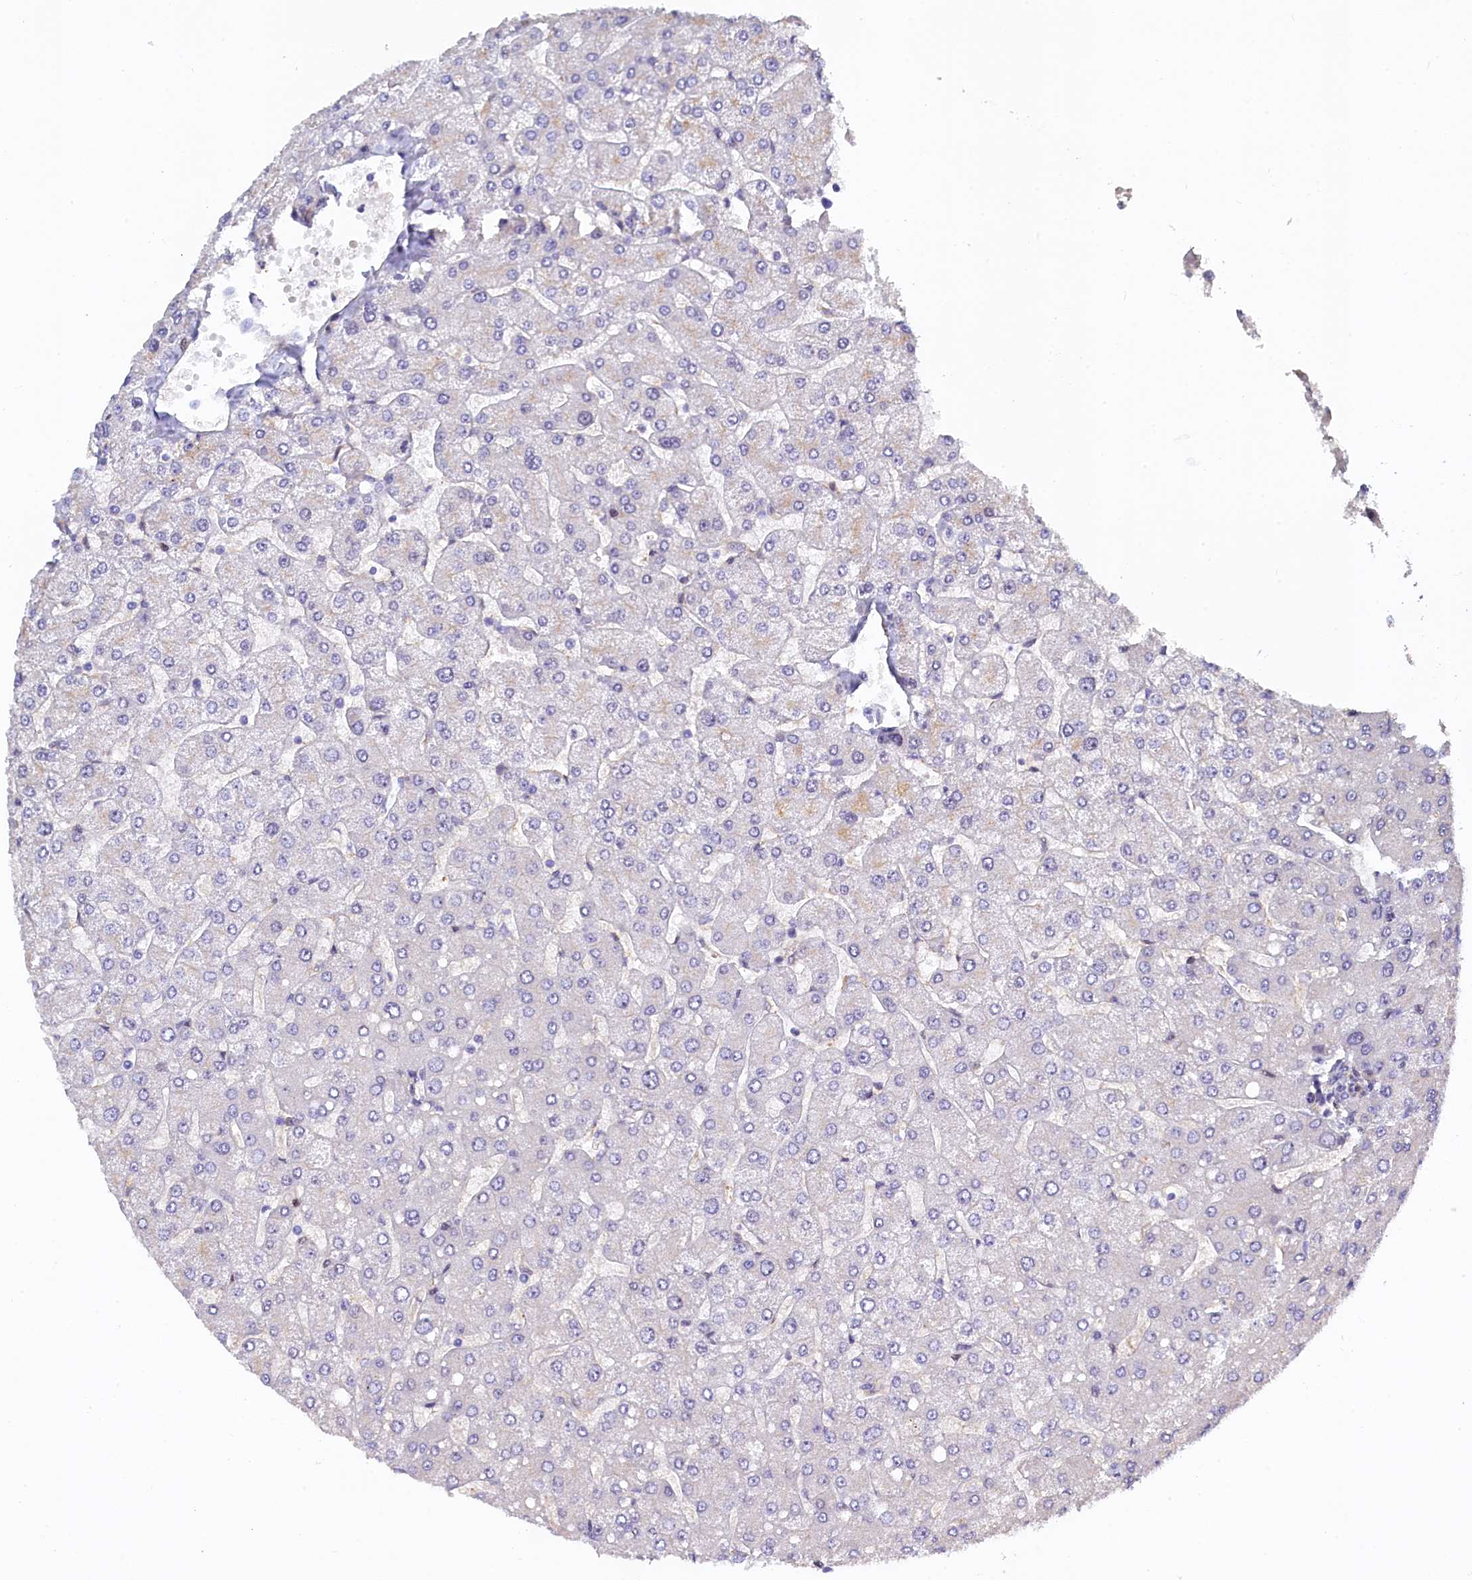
{"staining": {"intensity": "negative", "quantity": "none", "location": "none"}, "tissue": "liver", "cell_type": "Cholangiocytes", "image_type": "normal", "snomed": [{"axis": "morphology", "description": "Normal tissue, NOS"}, {"axis": "topography", "description": "Liver"}], "caption": "This histopathology image is of normal liver stained with immunohistochemistry (IHC) to label a protein in brown with the nuclei are counter-stained blue. There is no expression in cholangiocytes. (DAB (3,3'-diaminobenzidine) immunohistochemistry with hematoxylin counter stain).", "gene": "TGDS", "patient": {"sex": "male", "age": 55}}